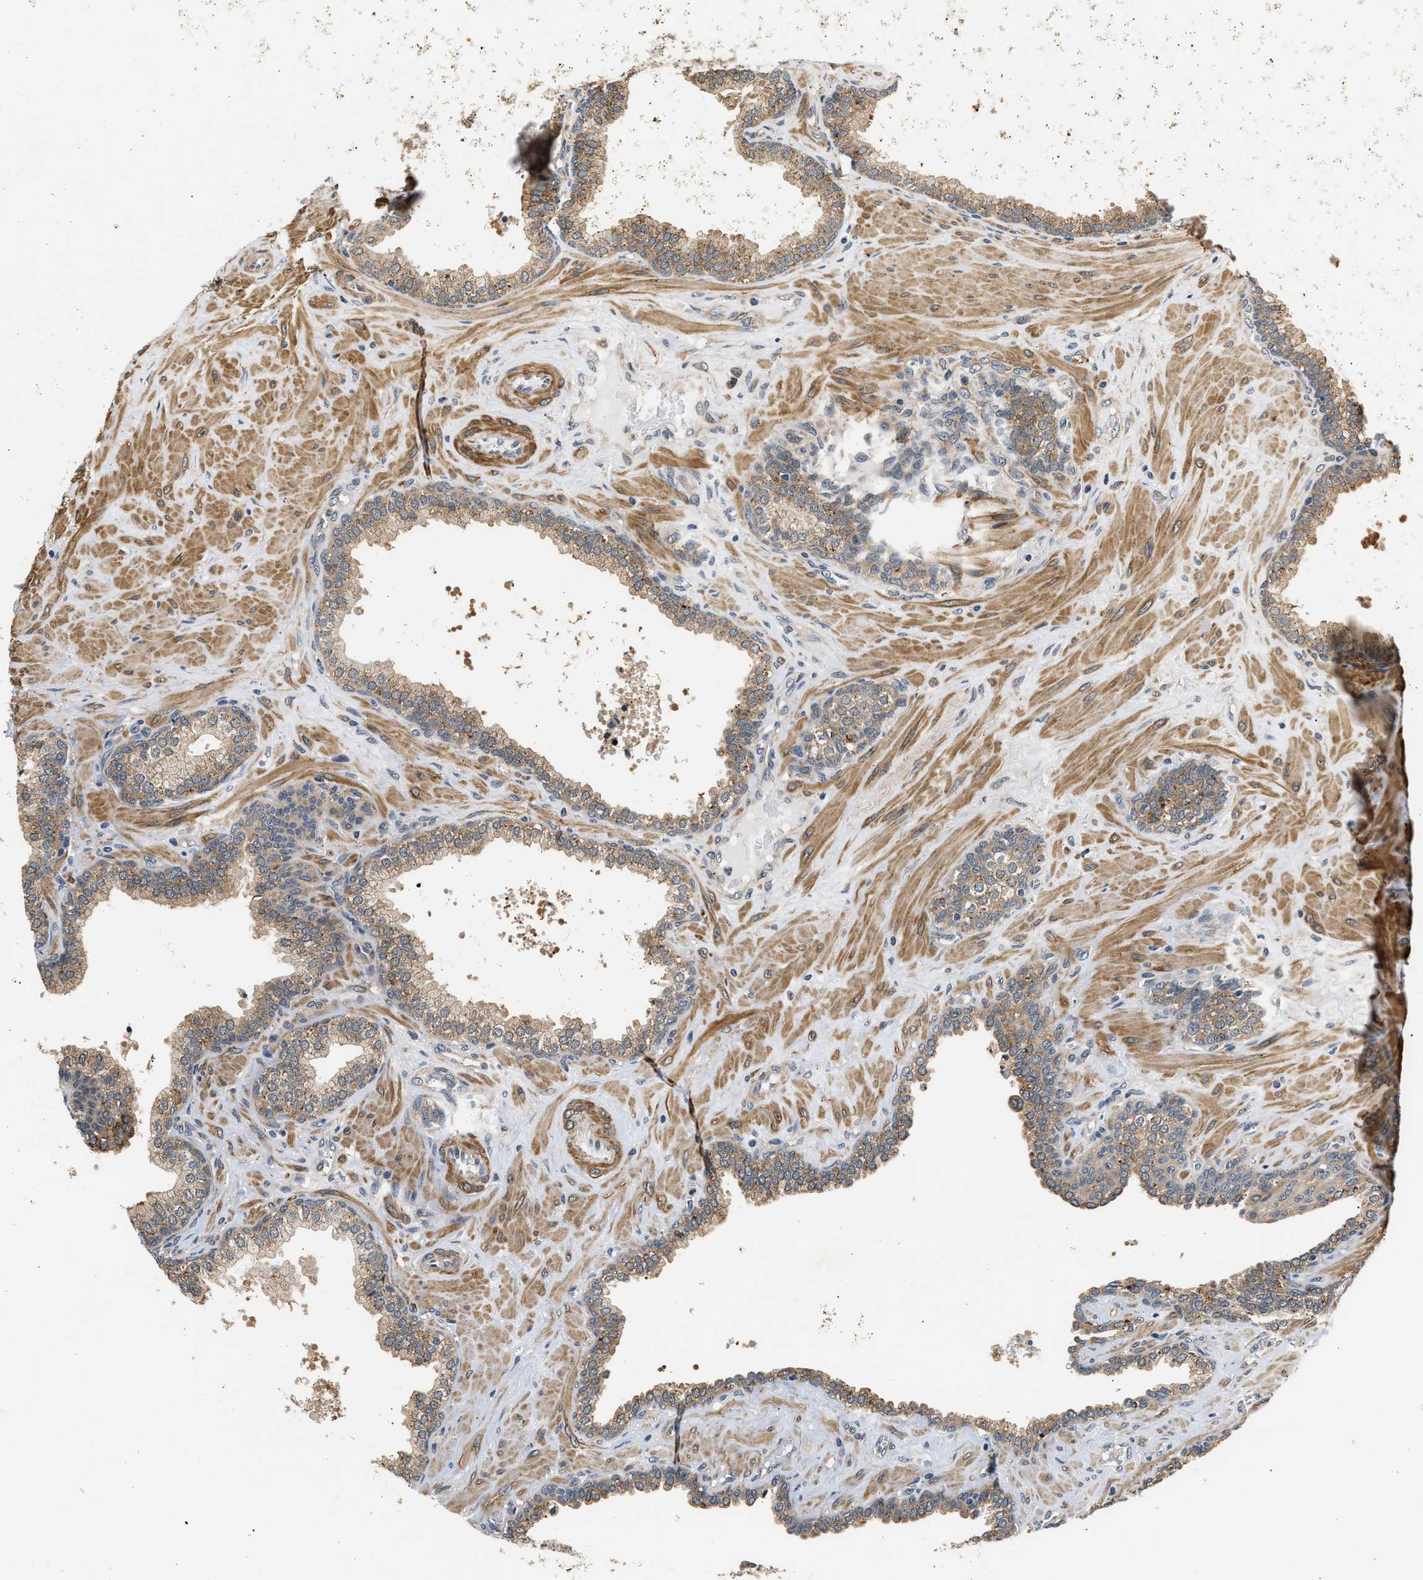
{"staining": {"intensity": "weak", "quantity": ">75%", "location": "cytoplasmic/membranous"}, "tissue": "prostate cancer", "cell_type": "Tumor cells", "image_type": "cancer", "snomed": [{"axis": "morphology", "description": "Adenocarcinoma, High grade"}, {"axis": "topography", "description": "Prostate"}], "caption": "Brown immunohistochemical staining in human adenocarcinoma (high-grade) (prostate) reveals weak cytoplasmic/membranous positivity in approximately >75% of tumor cells.", "gene": "LARP6", "patient": {"sex": "male", "age": 52}}